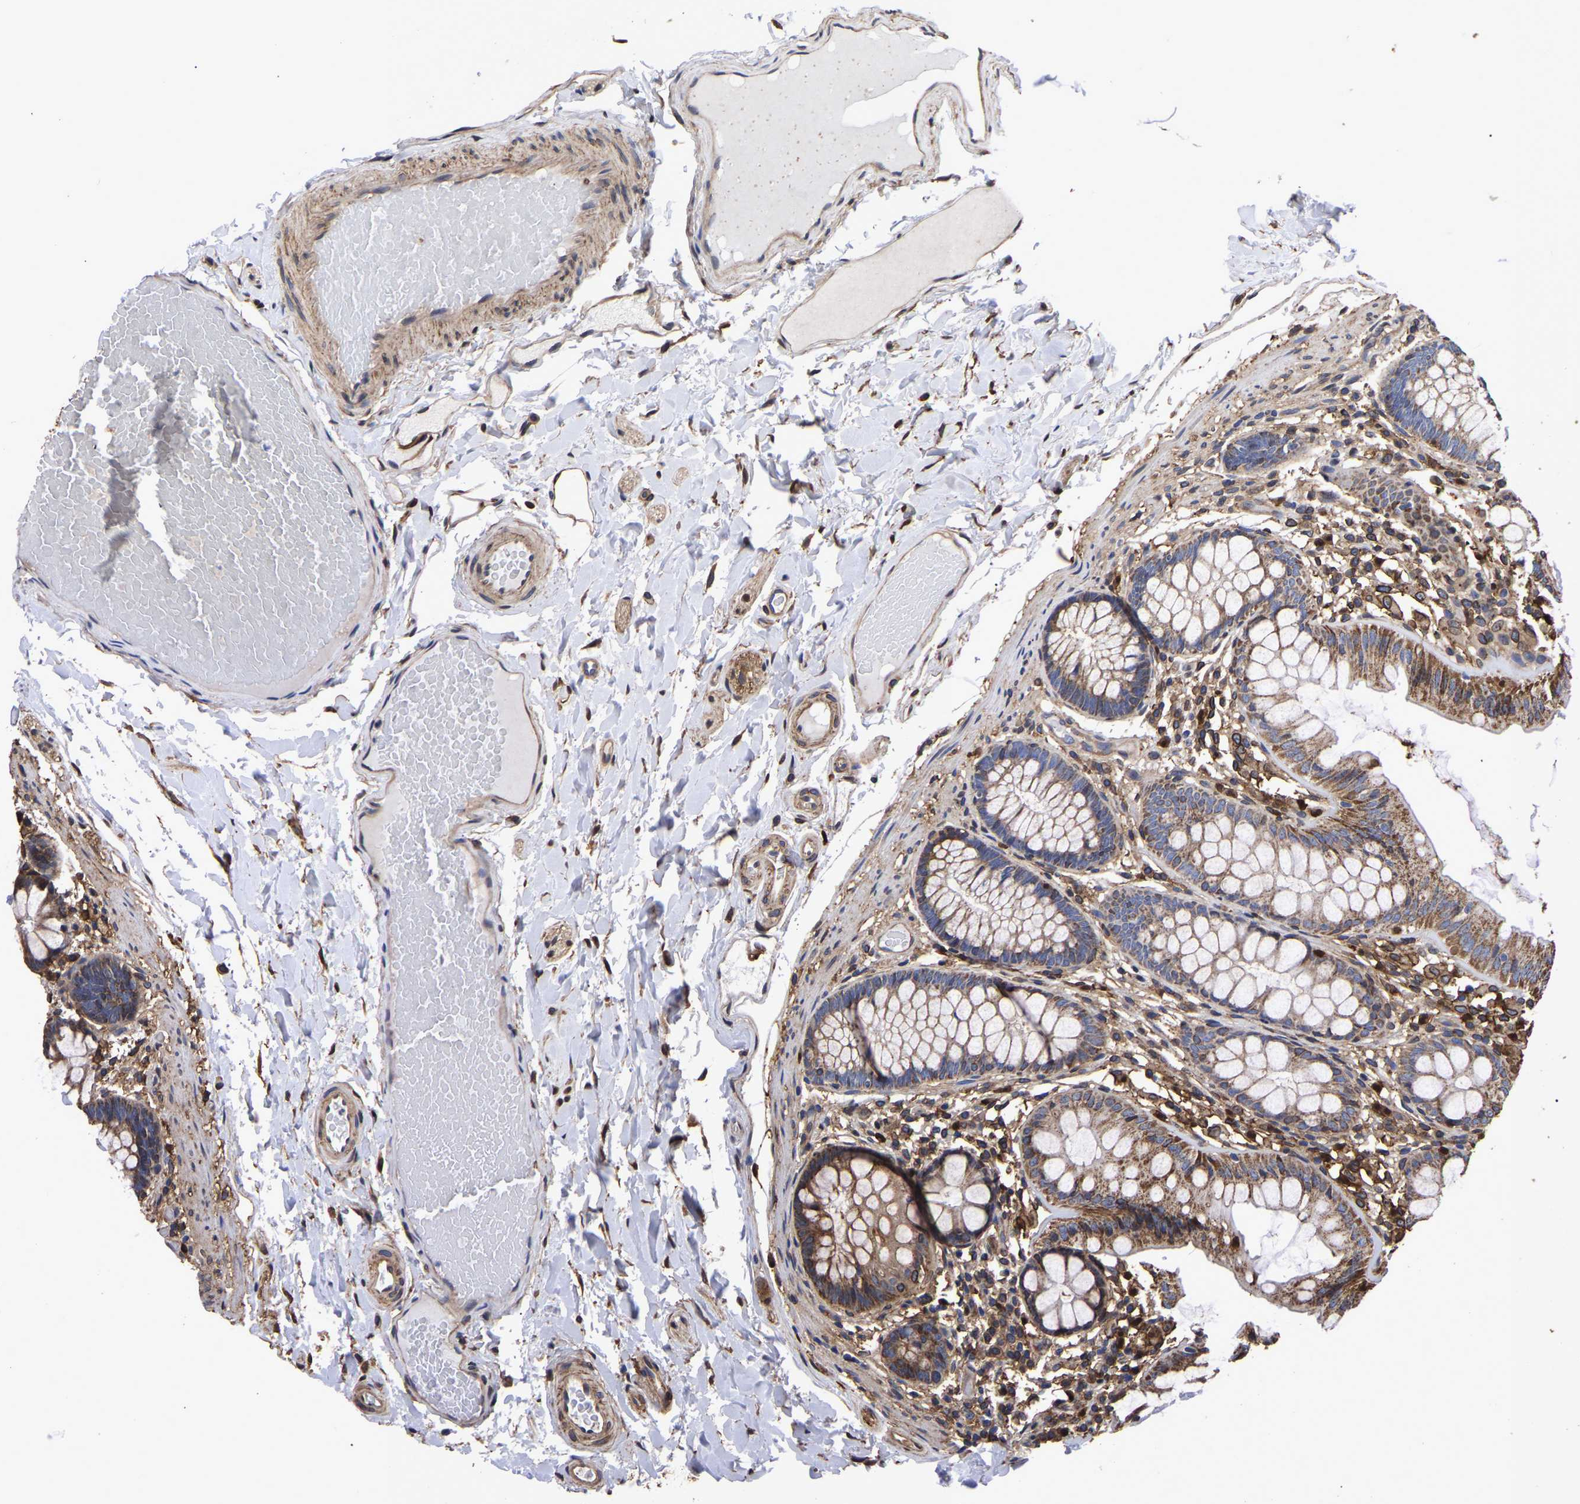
{"staining": {"intensity": "moderate", "quantity": ">75%", "location": "cytoplasmic/membranous"}, "tissue": "colon", "cell_type": "Endothelial cells", "image_type": "normal", "snomed": [{"axis": "morphology", "description": "Normal tissue, NOS"}, {"axis": "topography", "description": "Colon"}], "caption": "Endothelial cells demonstrate moderate cytoplasmic/membranous staining in about >75% of cells in benign colon.", "gene": "LIF", "patient": {"sex": "female", "age": 56}}